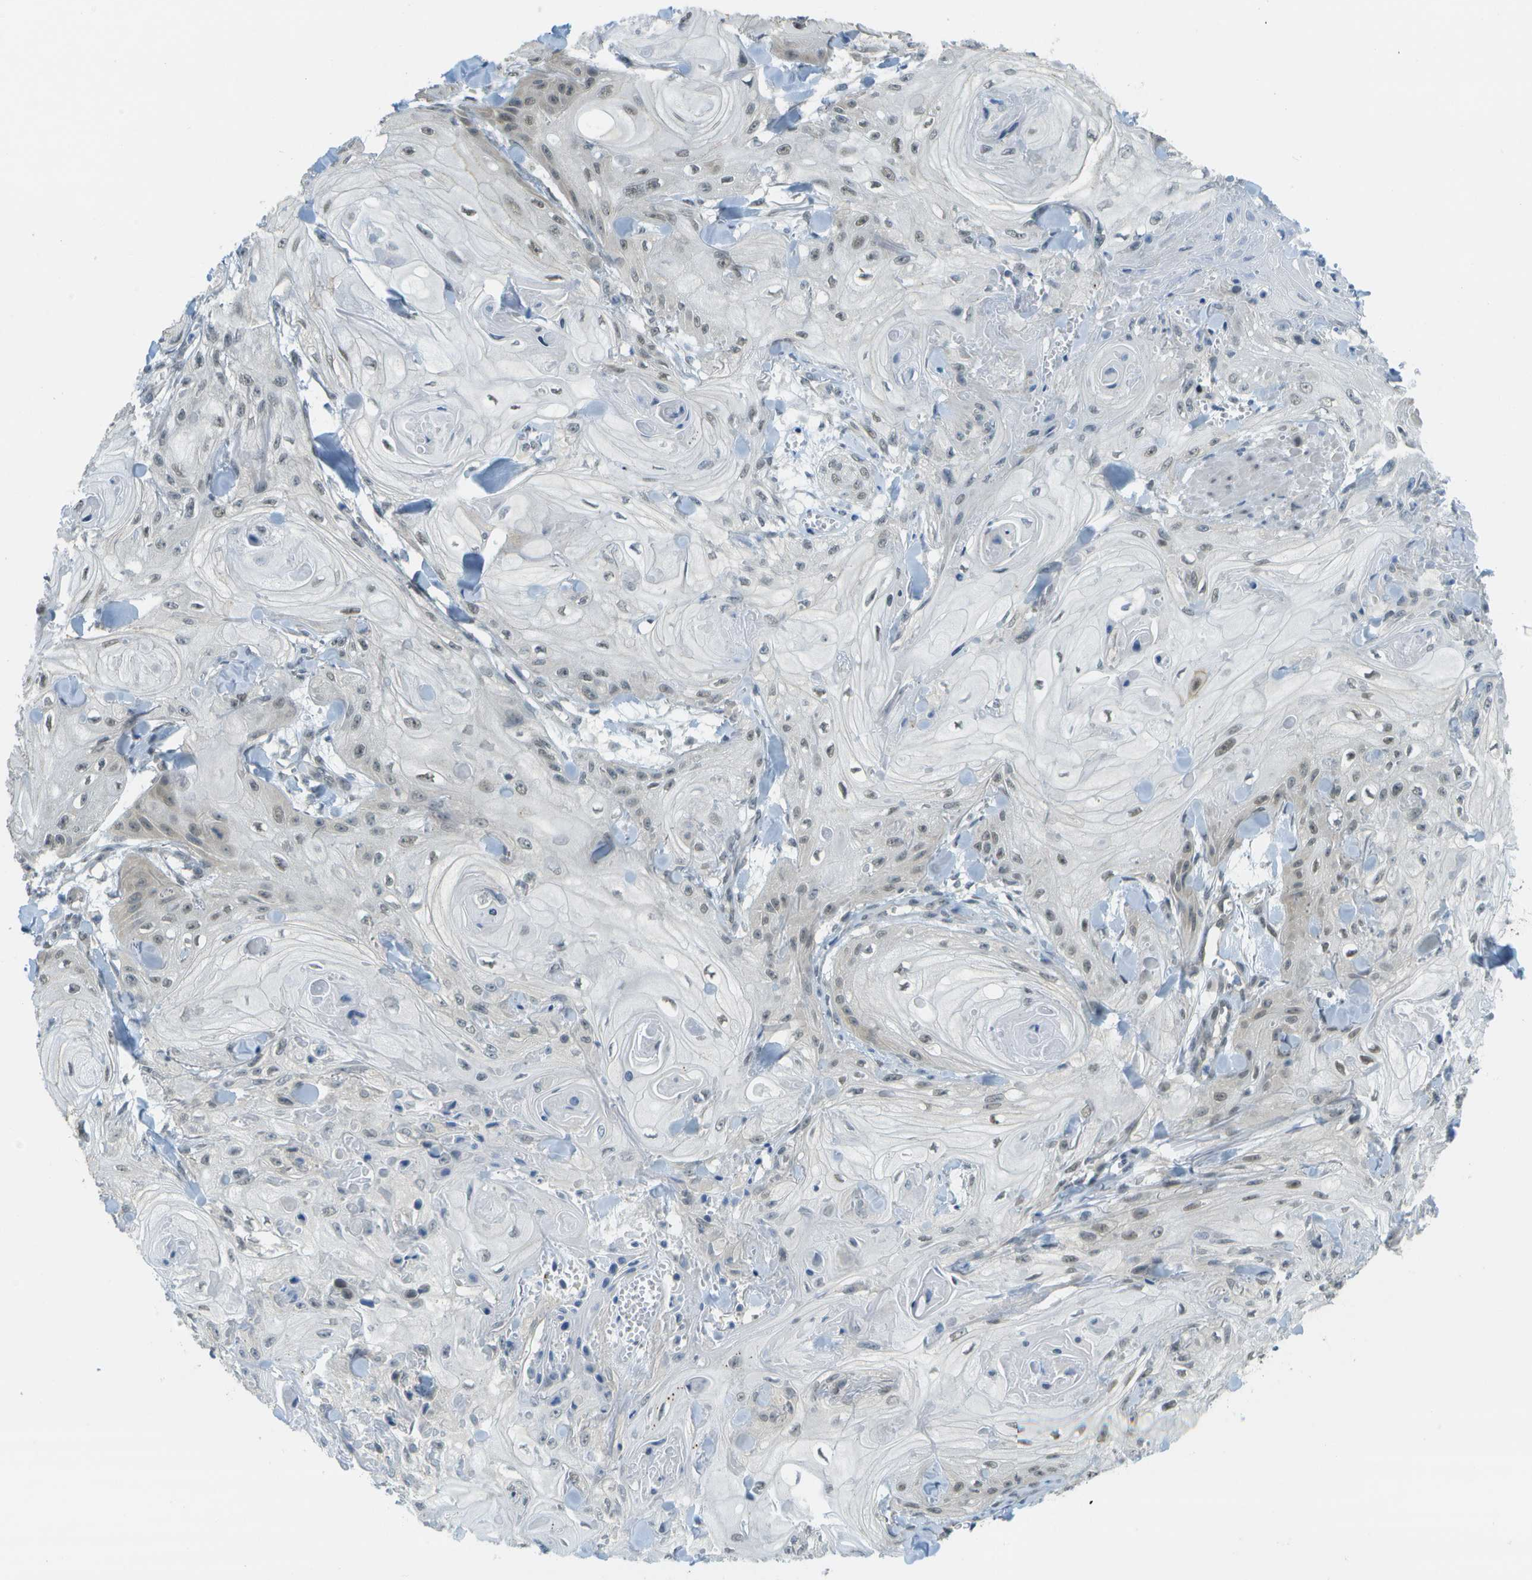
{"staining": {"intensity": "weak", "quantity": "<25%", "location": "nuclear"}, "tissue": "skin cancer", "cell_type": "Tumor cells", "image_type": "cancer", "snomed": [{"axis": "morphology", "description": "Squamous cell carcinoma, NOS"}, {"axis": "topography", "description": "Skin"}], "caption": "Tumor cells show no significant staining in skin cancer (squamous cell carcinoma).", "gene": "ARID1B", "patient": {"sex": "male", "age": 74}}